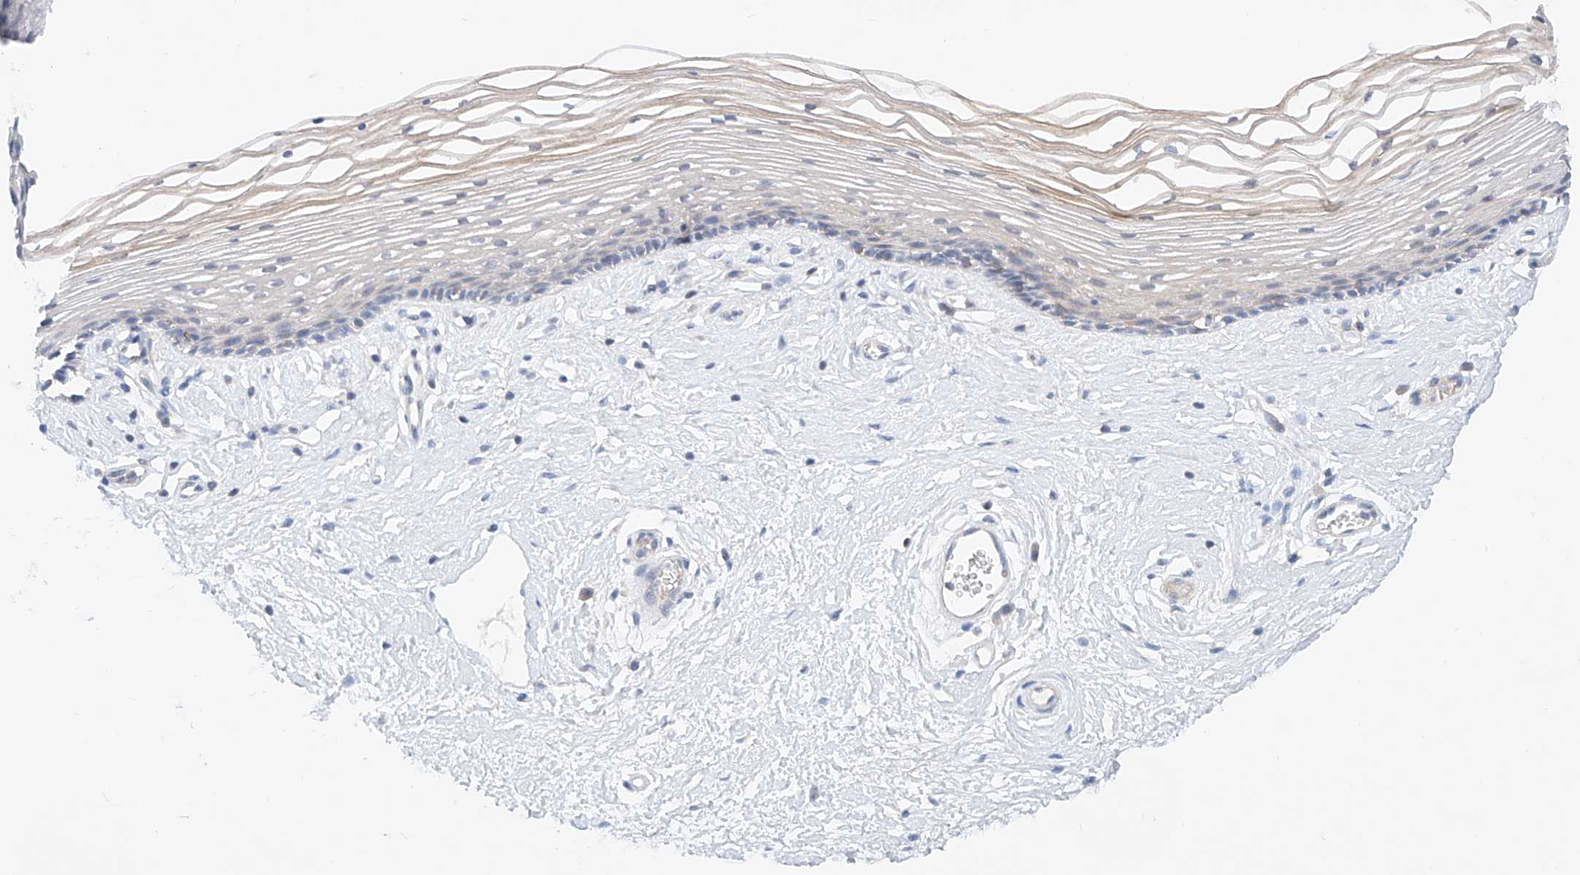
{"staining": {"intensity": "negative", "quantity": "none", "location": "none"}, "tissue": "vagina", "cell_type": "Squamous epithelial cells", "image_type": "normal", "snomed": [{"axis": "morphology", "description": "Normal tissue, NOS"}, {"axis": "topography", "description": "Vagina"}], "caption": "A high-resolution histopathology image shows immunohistochemistry (IHC) staining of unremarkable vagina, which displays no significant positivity in squamous epithelial cells. (DAB (3,3'-diaminobenzidine) IHC visualized using brightfield microscopy, high magnification).", "gene": "NR1D1", "patient": {"sex": "female", "age": 46}}